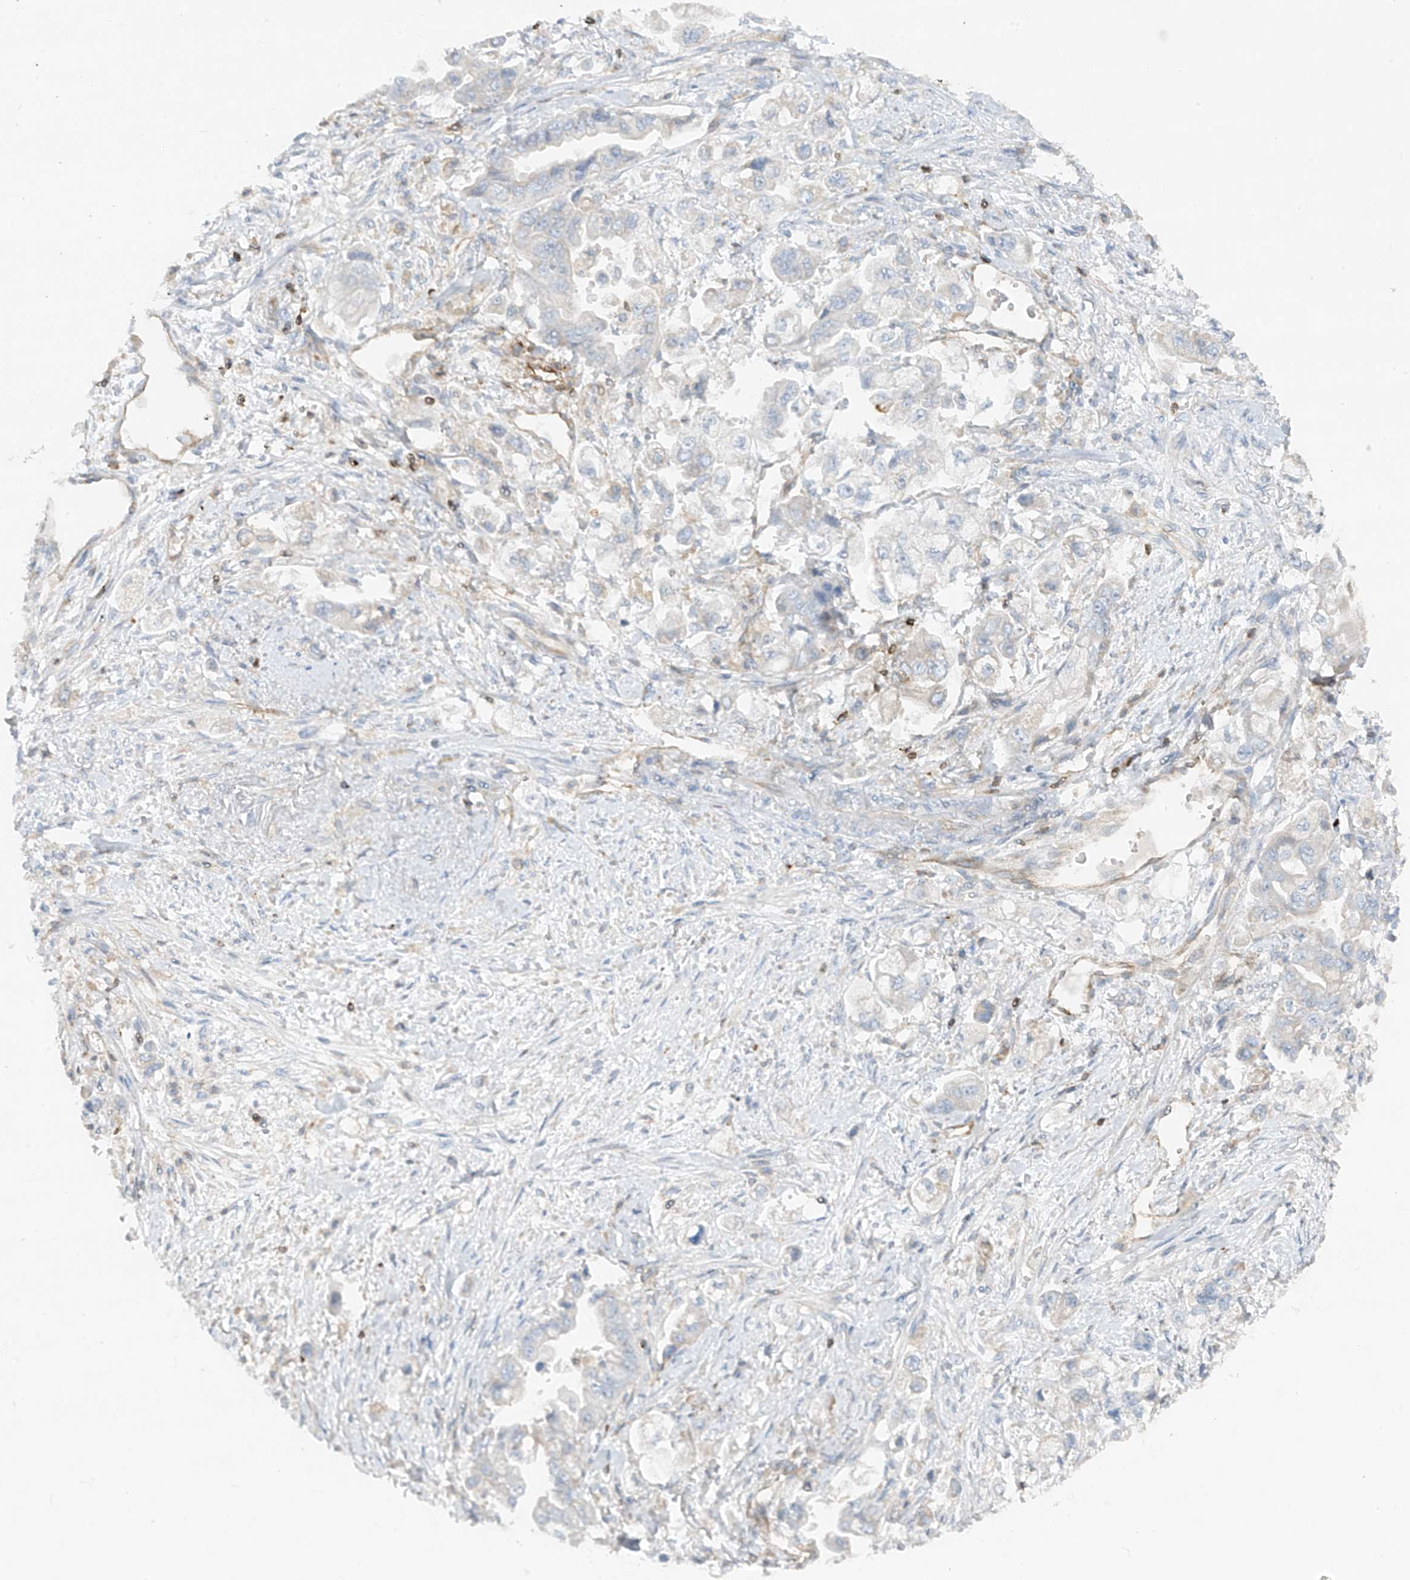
{"staining": {"intensity": "negative", "quantity": "none", "location": "none"}, "tissue": "stomach cancer", "cell_type": "Tumor cells", "image_type": "cancer", "snomed": [{"axis": "morphology", "description": "Adenocarcinoma, NOS"}, {"axis": "topography", "description": "Stomach"}], "caption": "Image shows no protein expression in tumor cells of adenocarcinoma (stomach) tissue.", "gene": "HLA-E", "patient": {"sex": "male", "age": 62}}